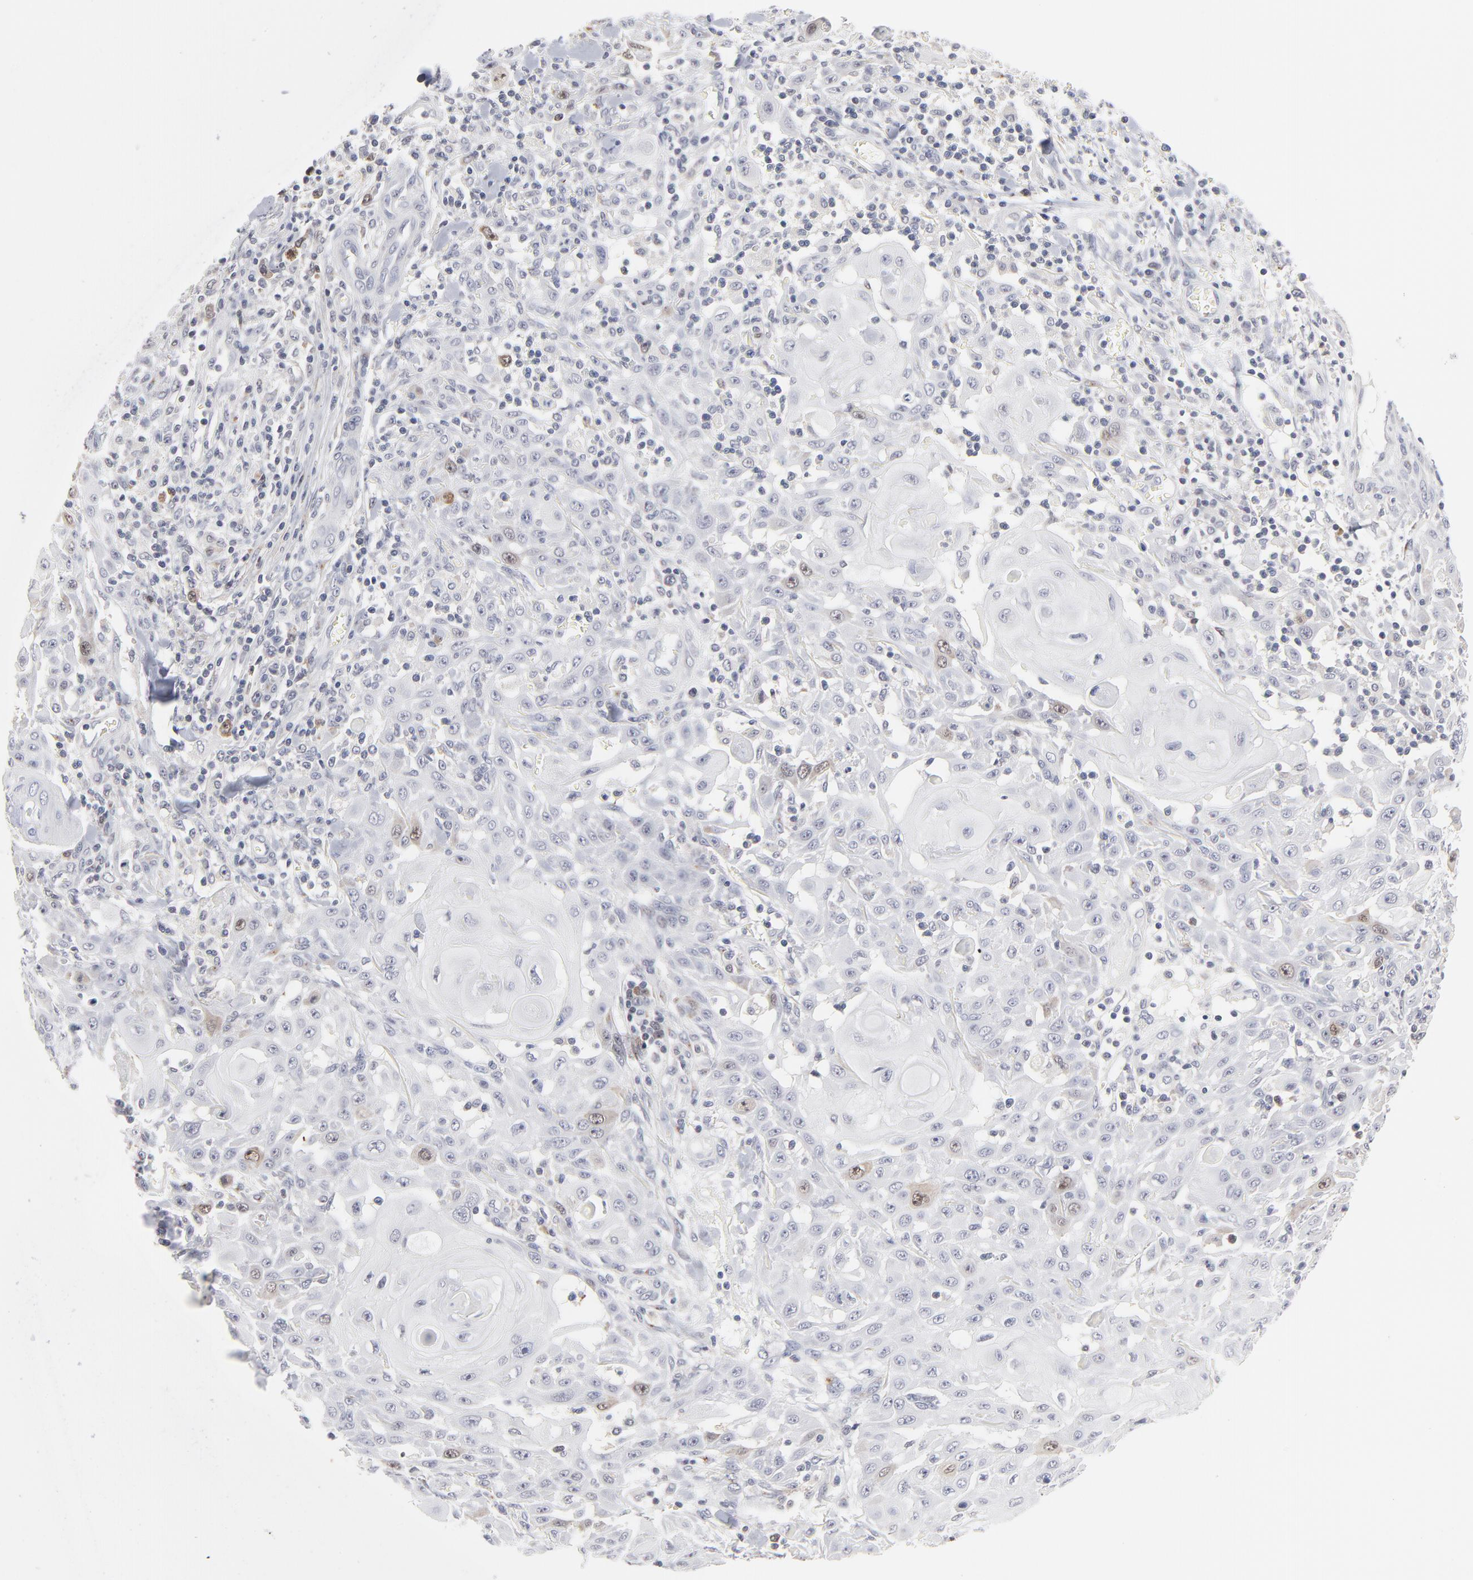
{"staining": {"intensity": "moderate", "quantity": "<25%", "location": "cytoplasmic/membranous,nuclear"}, "tissue": "skin cancer", "cell_type": "Tumor cells", "image_type": "cancer", "snomed": [{"axis": "morphology", "description": "Squamous cell carcinoma, NOS"}, {"axis": "topography", "description": "Skin"}], "caption": "Protein staining of squamous cell carcinoma (skin) tissue exhibits moderate cytoplasmic/membranous and nuclear expression in about <25% of tumor cells. The staining is performed using DAB (3,3'-diaminobenzidine) brown chromogen to label protein expression. The nuclei are counter-stained blue using hematoxylin.", "gene": "AURKA", "patient": {"sex": "male", "age": 24}}